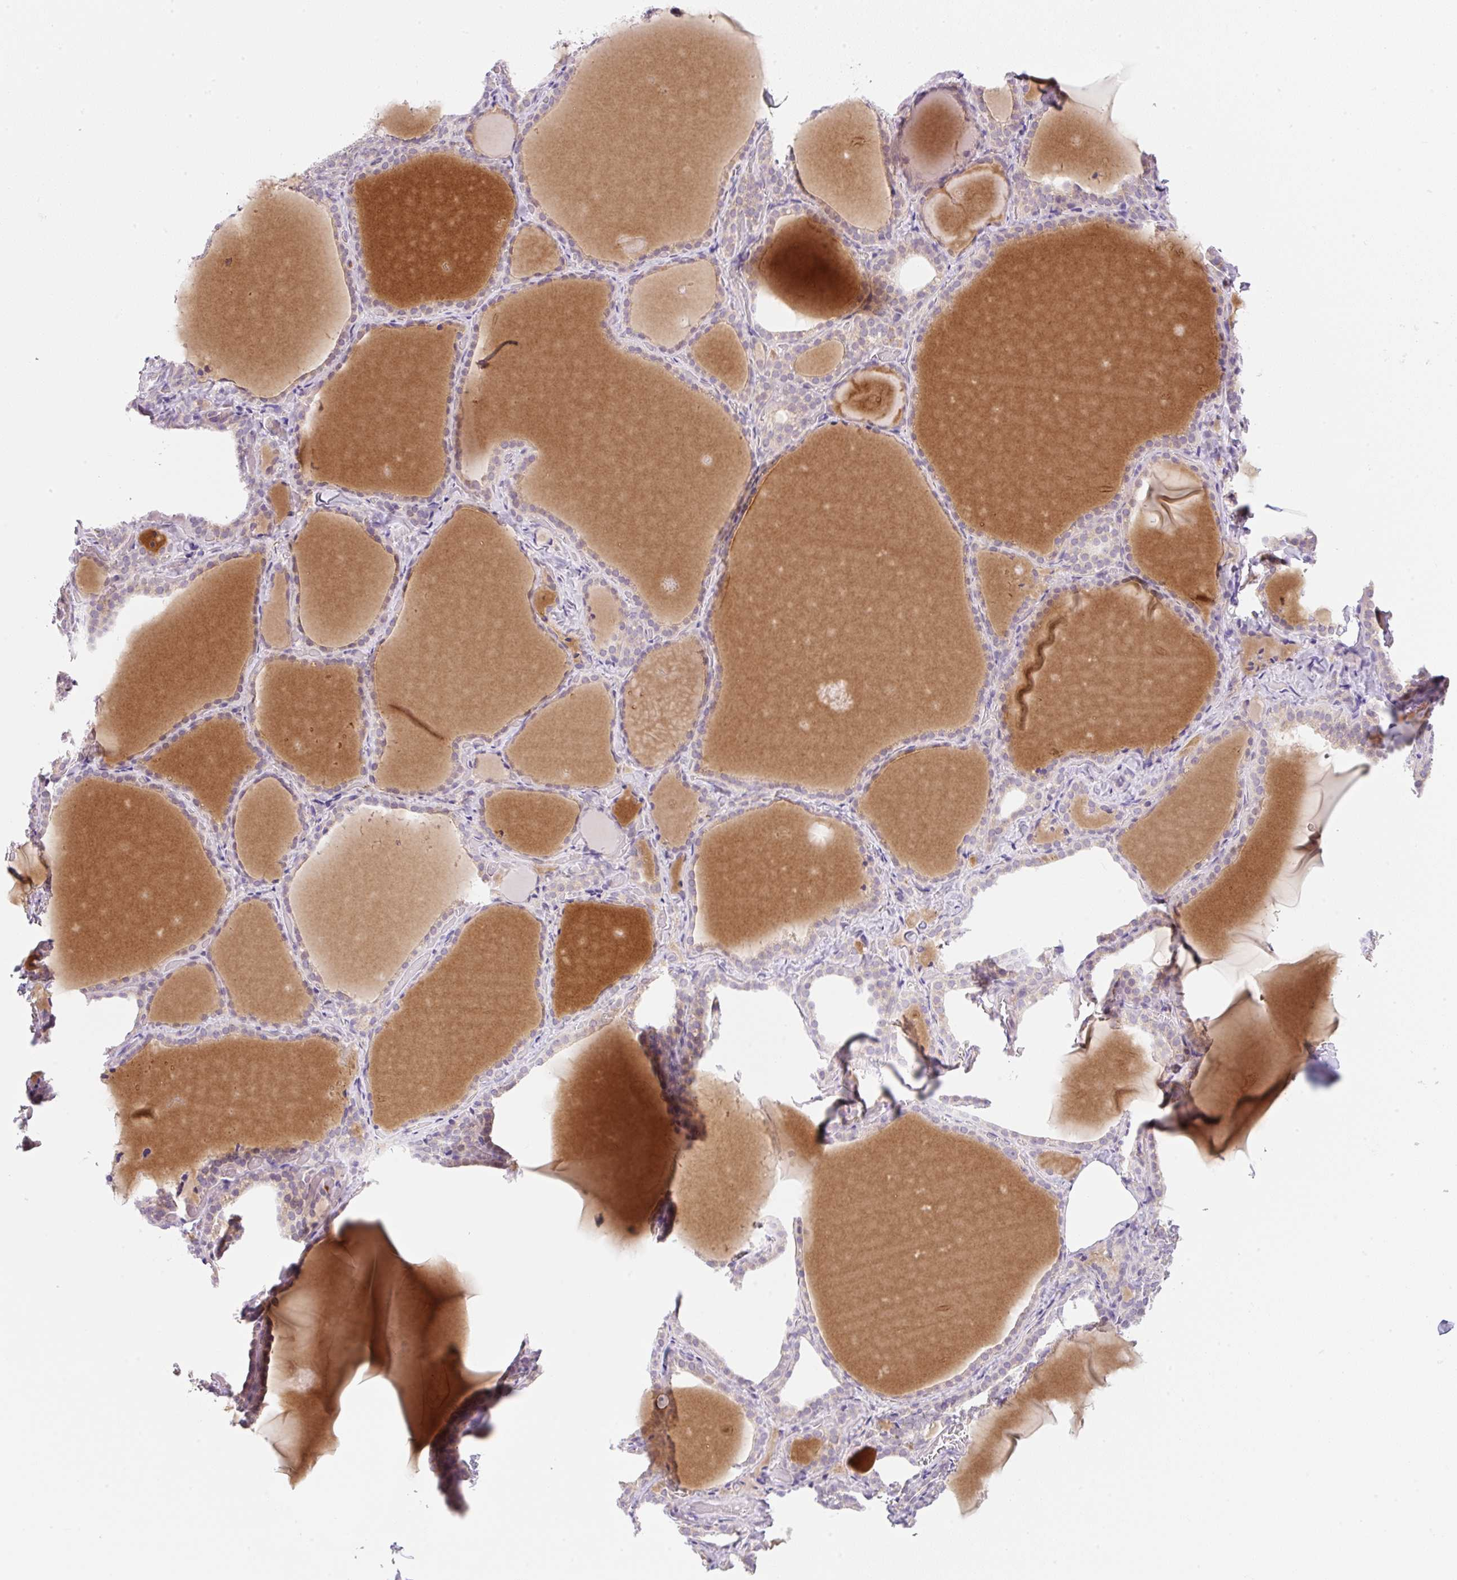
{"staining": {"intensity": "weak", "quantity": "25%-75%", "location": "cytoplasmic/membranous"}, "tissue": "thyroid gland", "cell_type": "Glandular cells", "image_type": "normal", "snomed": [{"axis": "morphology", "description": "Normal tissue, NOS"}, {"axis": "topography", "description": "Thyroid gland"}], "caption": "There is low levels of weak cytoplasmic/membranous positivity in glandular cells of unremarkable thyroid gland, as demonstrated by immunohistochemical staining (brown color).", "gene": "OMA1", "patient": {"sex": "female", "age": 22}}